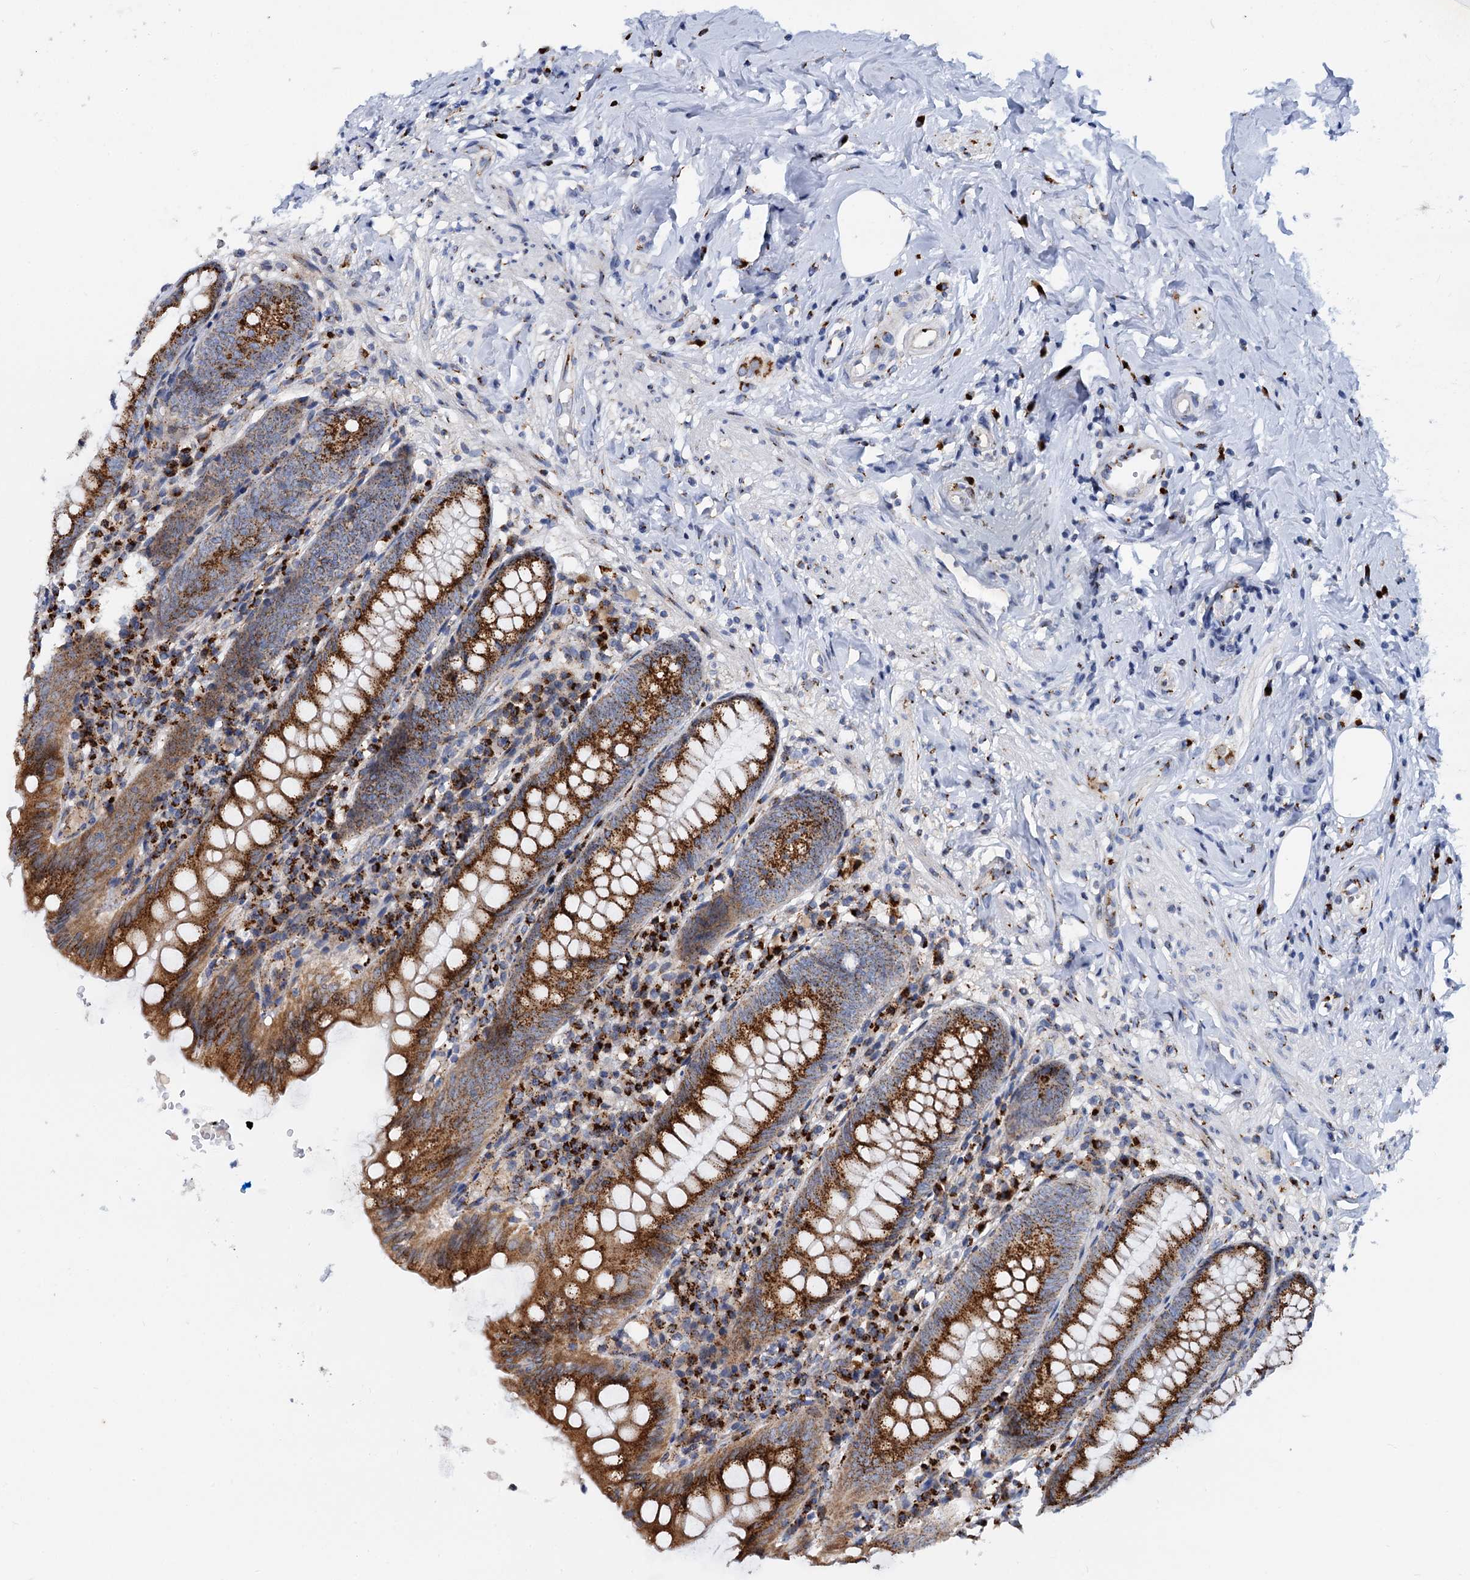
{"staining": {"intensity": "strong", "quantity": ">75%", "location": "cytoplasmic/membranous"}, "tissue": "appendix", "cell_type": "Glandular cells", "image_type": "normal", "snomed": [{"axis": "morphology", "description": "Normal tissue, NOS"}, {"axis": "topography", "description": "Appendix"}], "caption": "The immunohistochemical stain highlights strong cytoplasmic/membranous positivity in glandular cells of benign appendix.", "gene": "SUPT20H", "patient": {"sex": "female", "age": 54}}